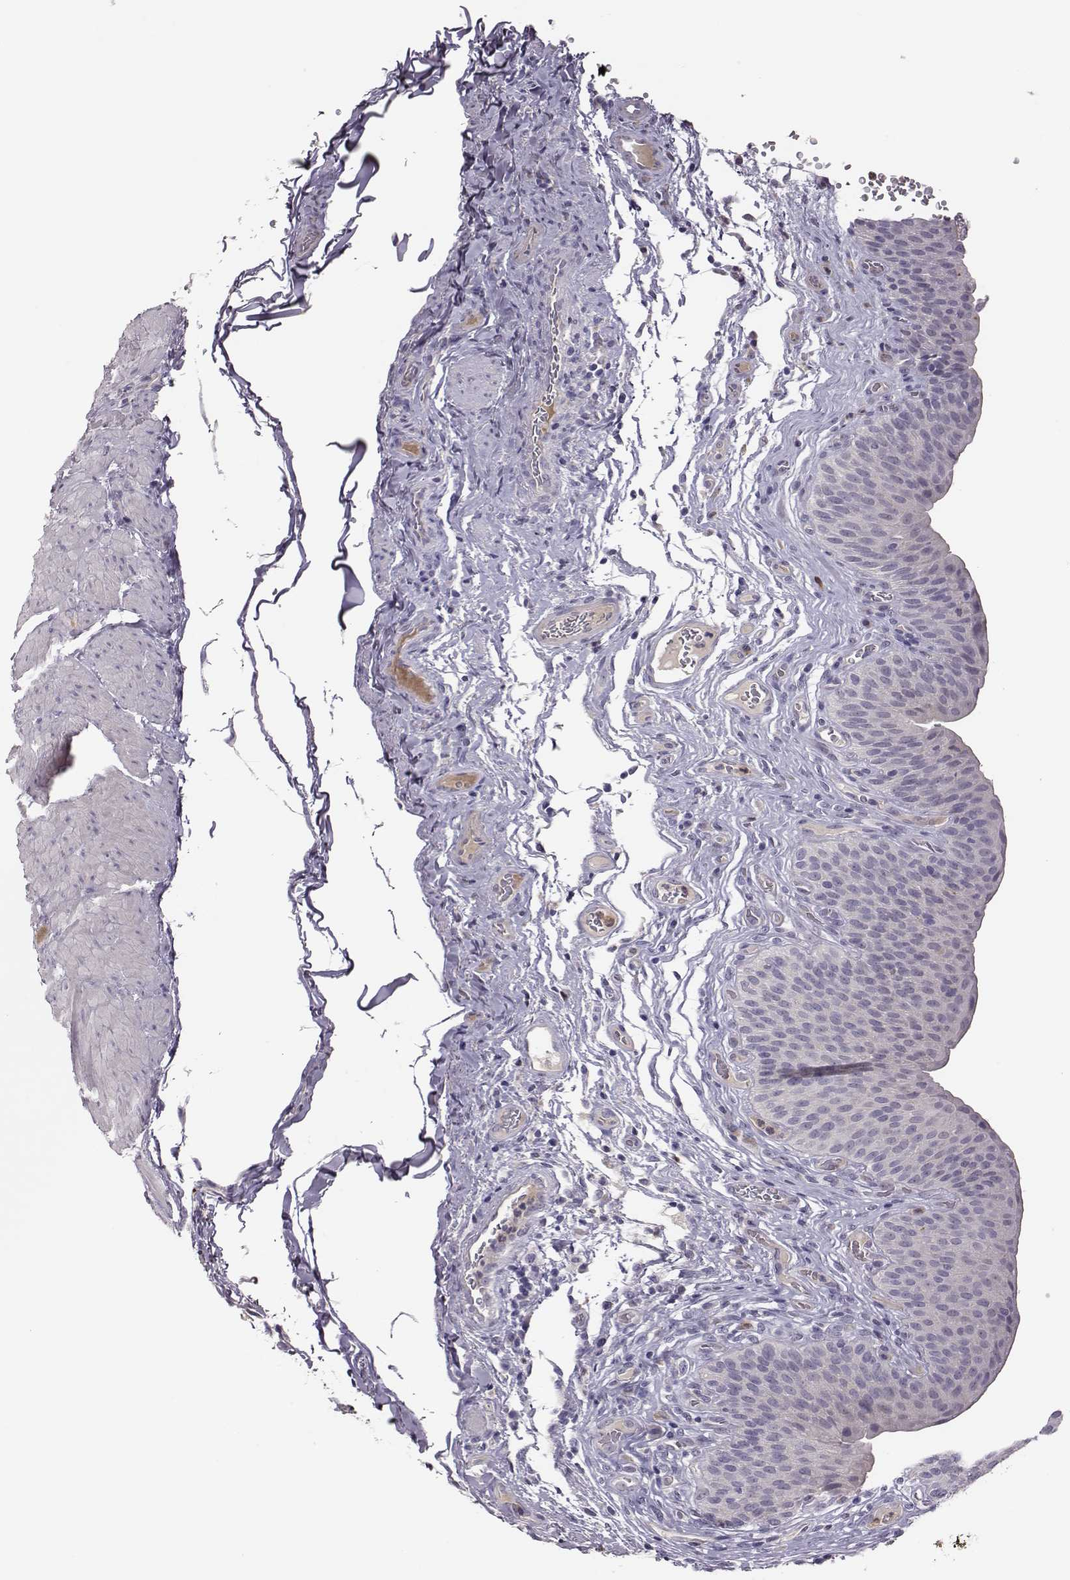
{"staining": {"intensity": "negative", "quantity": "none", "location": "none"}, "tissue": "urinary bladder", "cell_type": "Urothelial cells", "image_type": "normal", "snomed": [{"axis": "morphology", "description": "Normal tissue, NOS"}, {"axis": "topography", "description": "Urinary bladder"}], "caption": "DAB (3,3'-diaminobenzidine) immunohistochemical staining of benign urinary bladder displays no significant positivity in urothelial cells.", "gene": "KMO", "patient": {"sex": "male", "age": 66}}